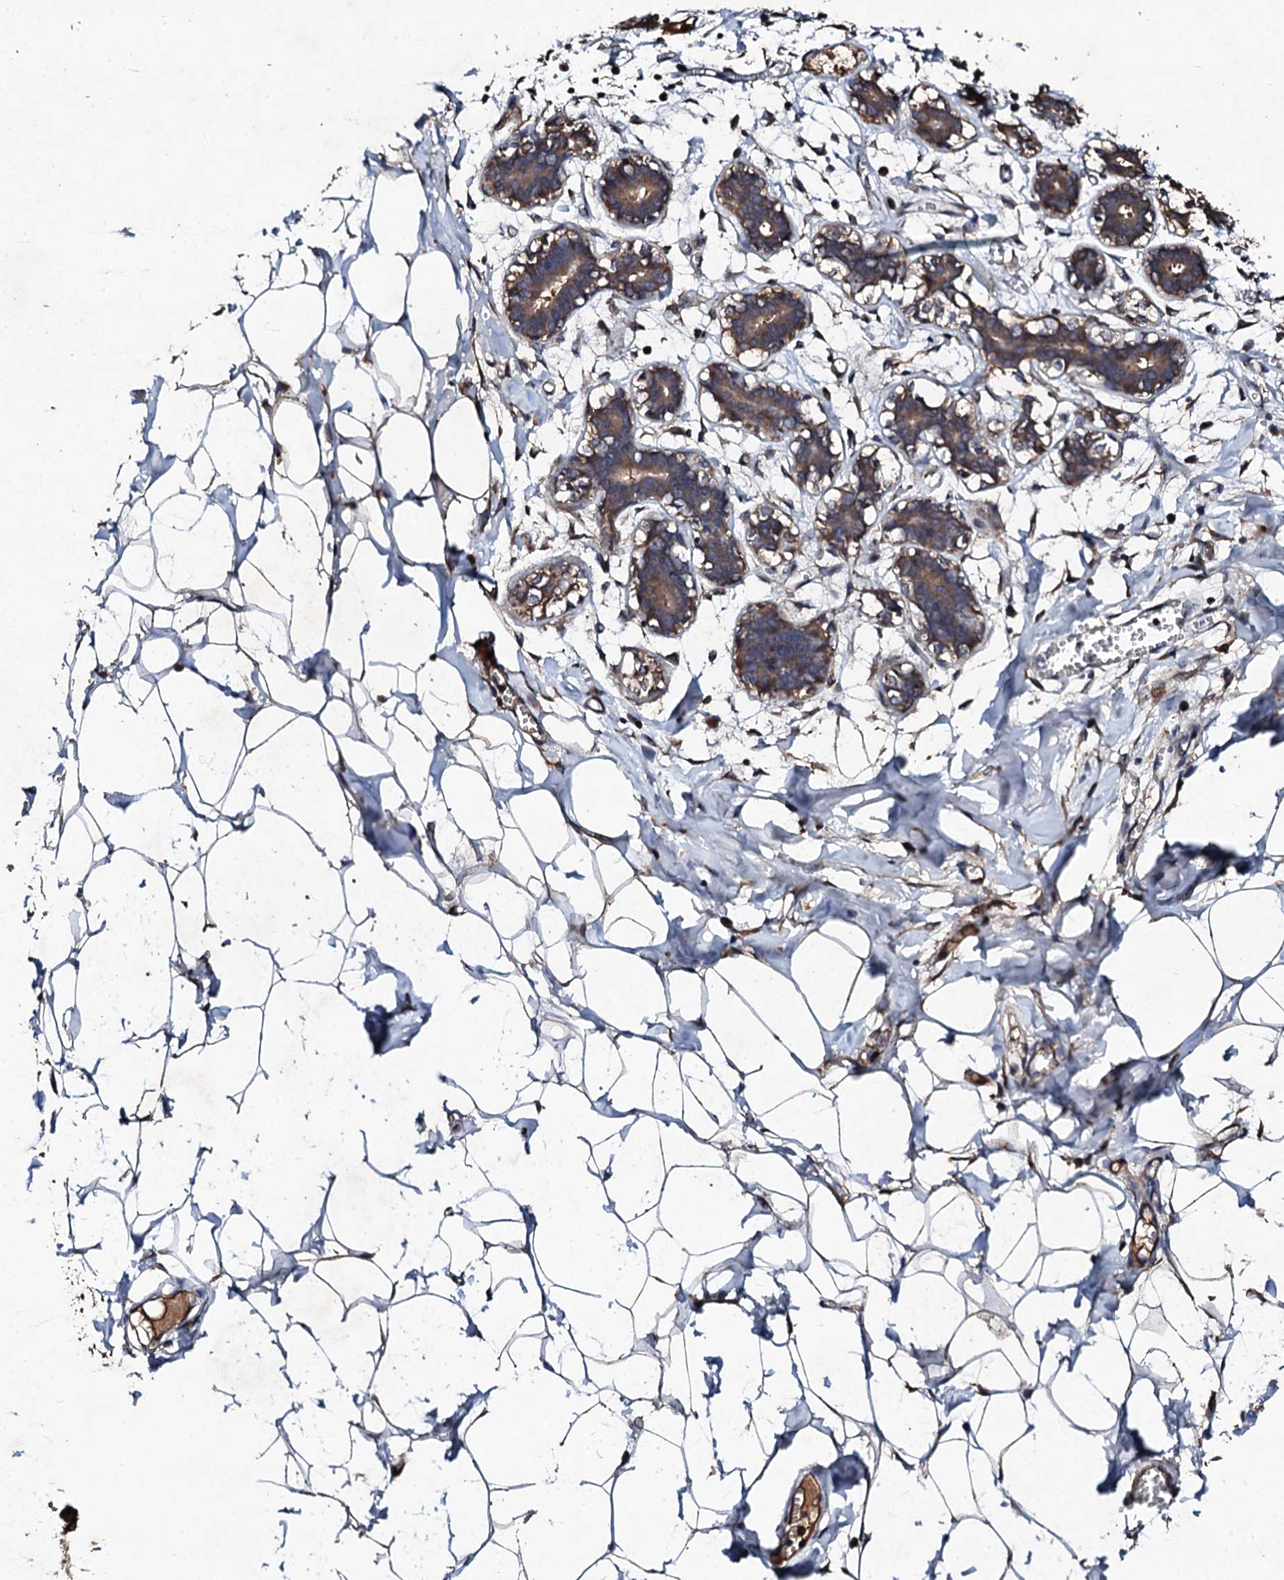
{"staining": {"intensity": "weak", "quantity": "25%-75%", "location": "cytoplasmic/membranous"}, "tissue": "breast", "cell_type": "Adipocytes", "image_type": "normal", "snomed": [{"axis": "morphology", "description": "Normal tissue, NOS"}, {"axis": "topography", "description": "Breast"}], "caption": "High-magnification brightfield microscopy of benign breast stained with DAB (brown) and counterstained with hematoxylin (blue). adipocytes exhibit weak cytoplasmic/membranous expression is identified in about25%-75% of cells.", "gene": "KERA", "patient": {"sex": "female", "age": 27}}